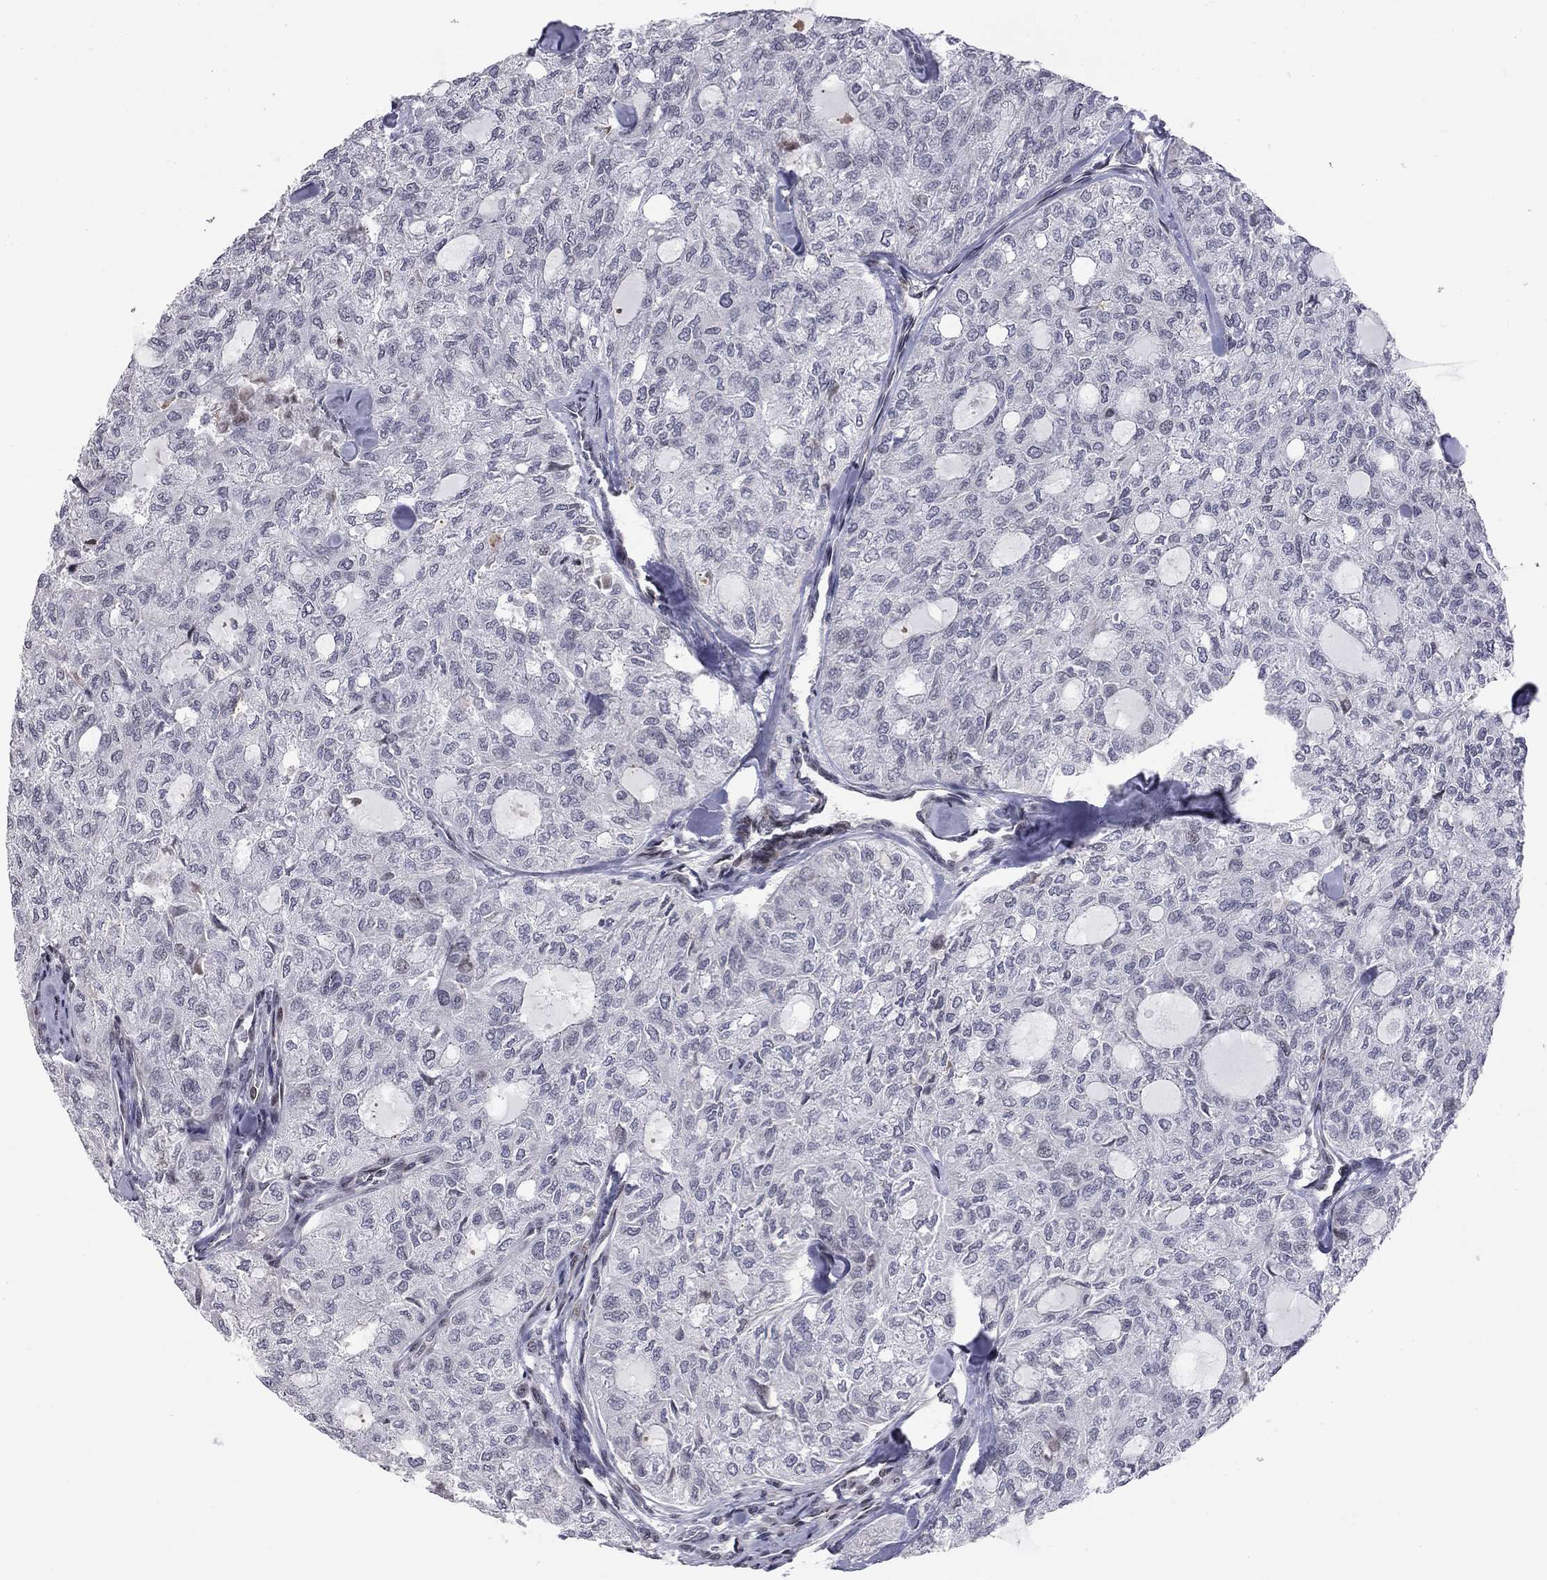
{"staining": {"intensity": "negative", "quantity": "none", "location": "none"}, "tissue": "thyroid cancer", "cell_type": "Tumor cells", "image_type": "cancer", "snomed": [{"axis": "morphology", "description": "Follicular adenoma carcinoma, NOS"}, {"axis": "topography", "description": "Thyroid gland"}], "caption": "Immunohistochemistry histopathology image of follicular adenoma carcinoma (thyroid) stained for a protein (brown), which demonstrates no expression in tumor cells.", "gene": "MTNR1B", "patient": {"sex": "male", "age": 75}}